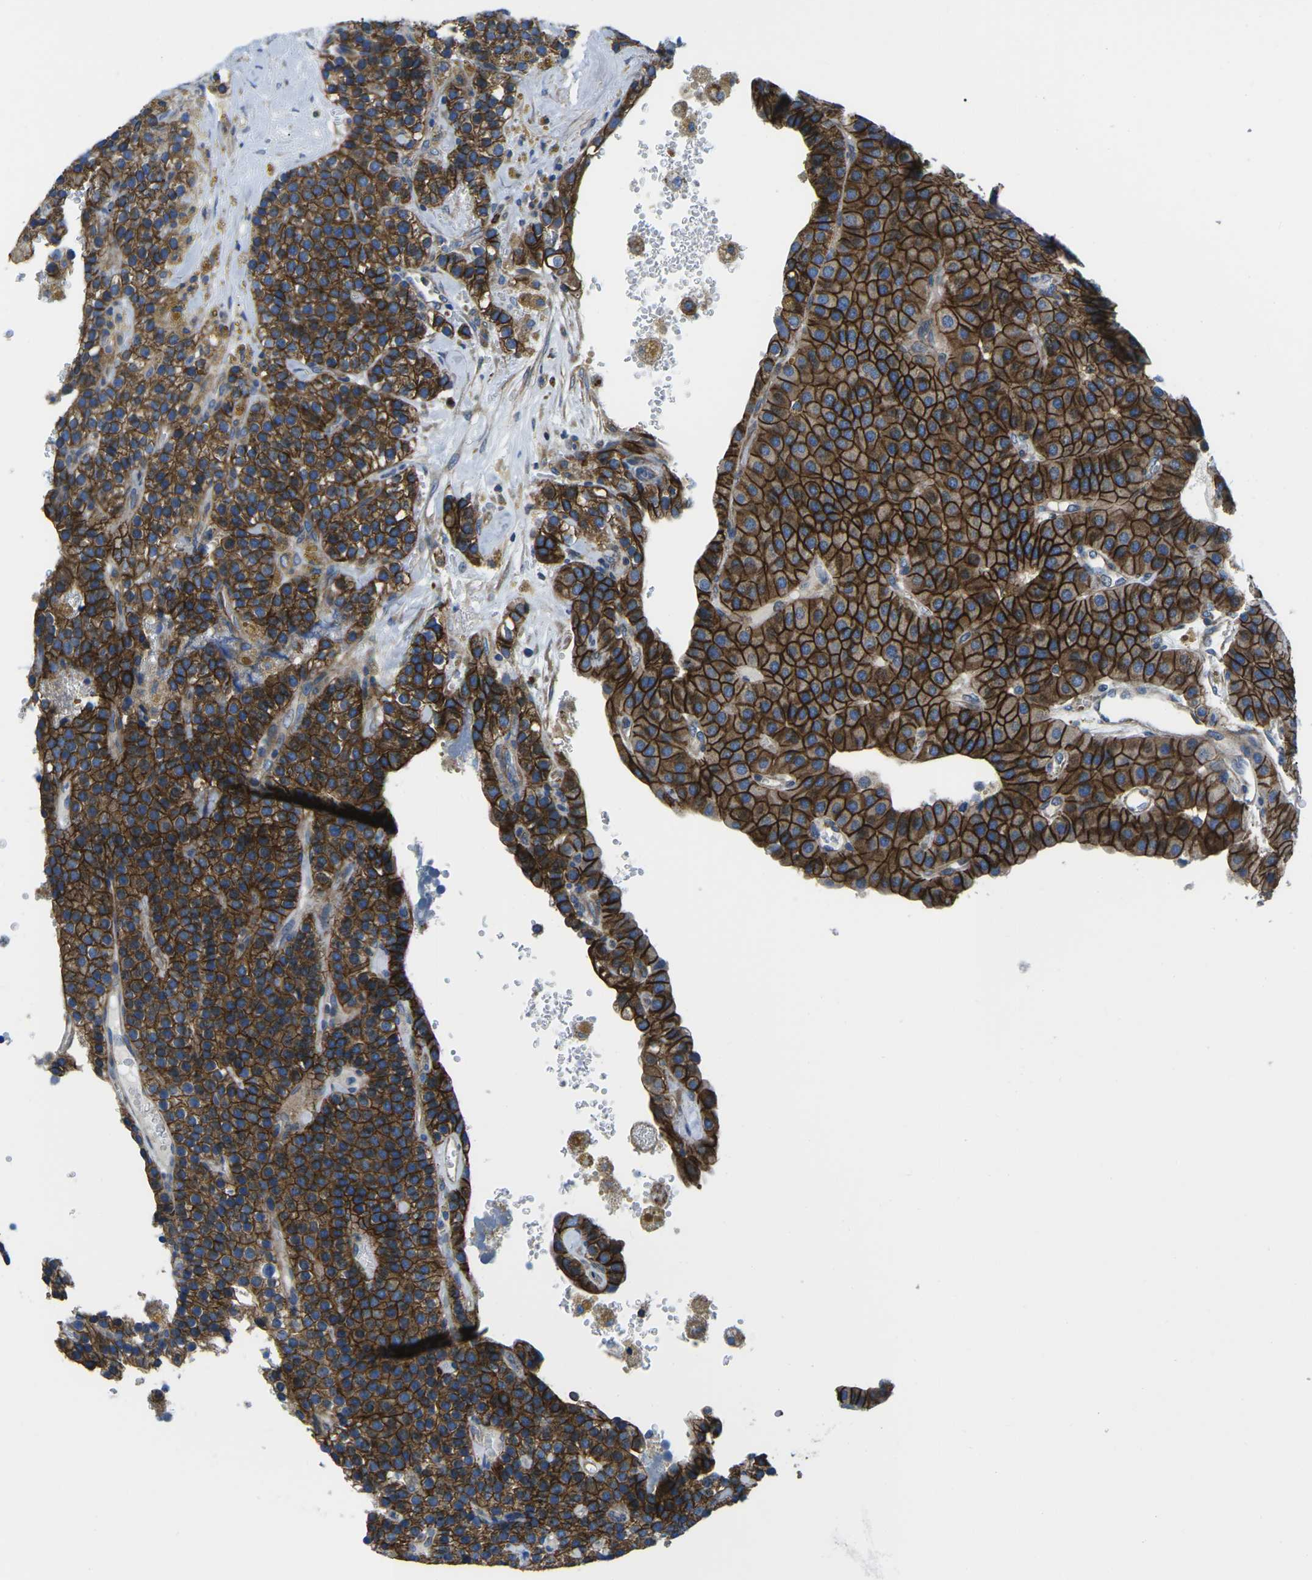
{"staining": {"intensity": "strong", "quantity": ">75%", "location": "cytoplasmic/membranous"}, "tissue": "parathyroid gland", "cell_type": "Glandular cells", "image_type": "normal", "snomed": [{"axis": "morphology", "description": "Normal tissue, NOS"}, {"axis": "morphology", "description": "Adenoma, NOS"}, {"axis": "topography", "description": "Parathyroid gland"}], "caption": "Immunohistochemical staining of normal human parathyroid gland demonstrates high levels of strong cytoplasmic/membranous positivity in about >75% of glandular cells. The protein is shown in brown color, while the nuclei are stained blue.", "gene": "DLG1", "patient": {"sex": "female", "age": 86}}